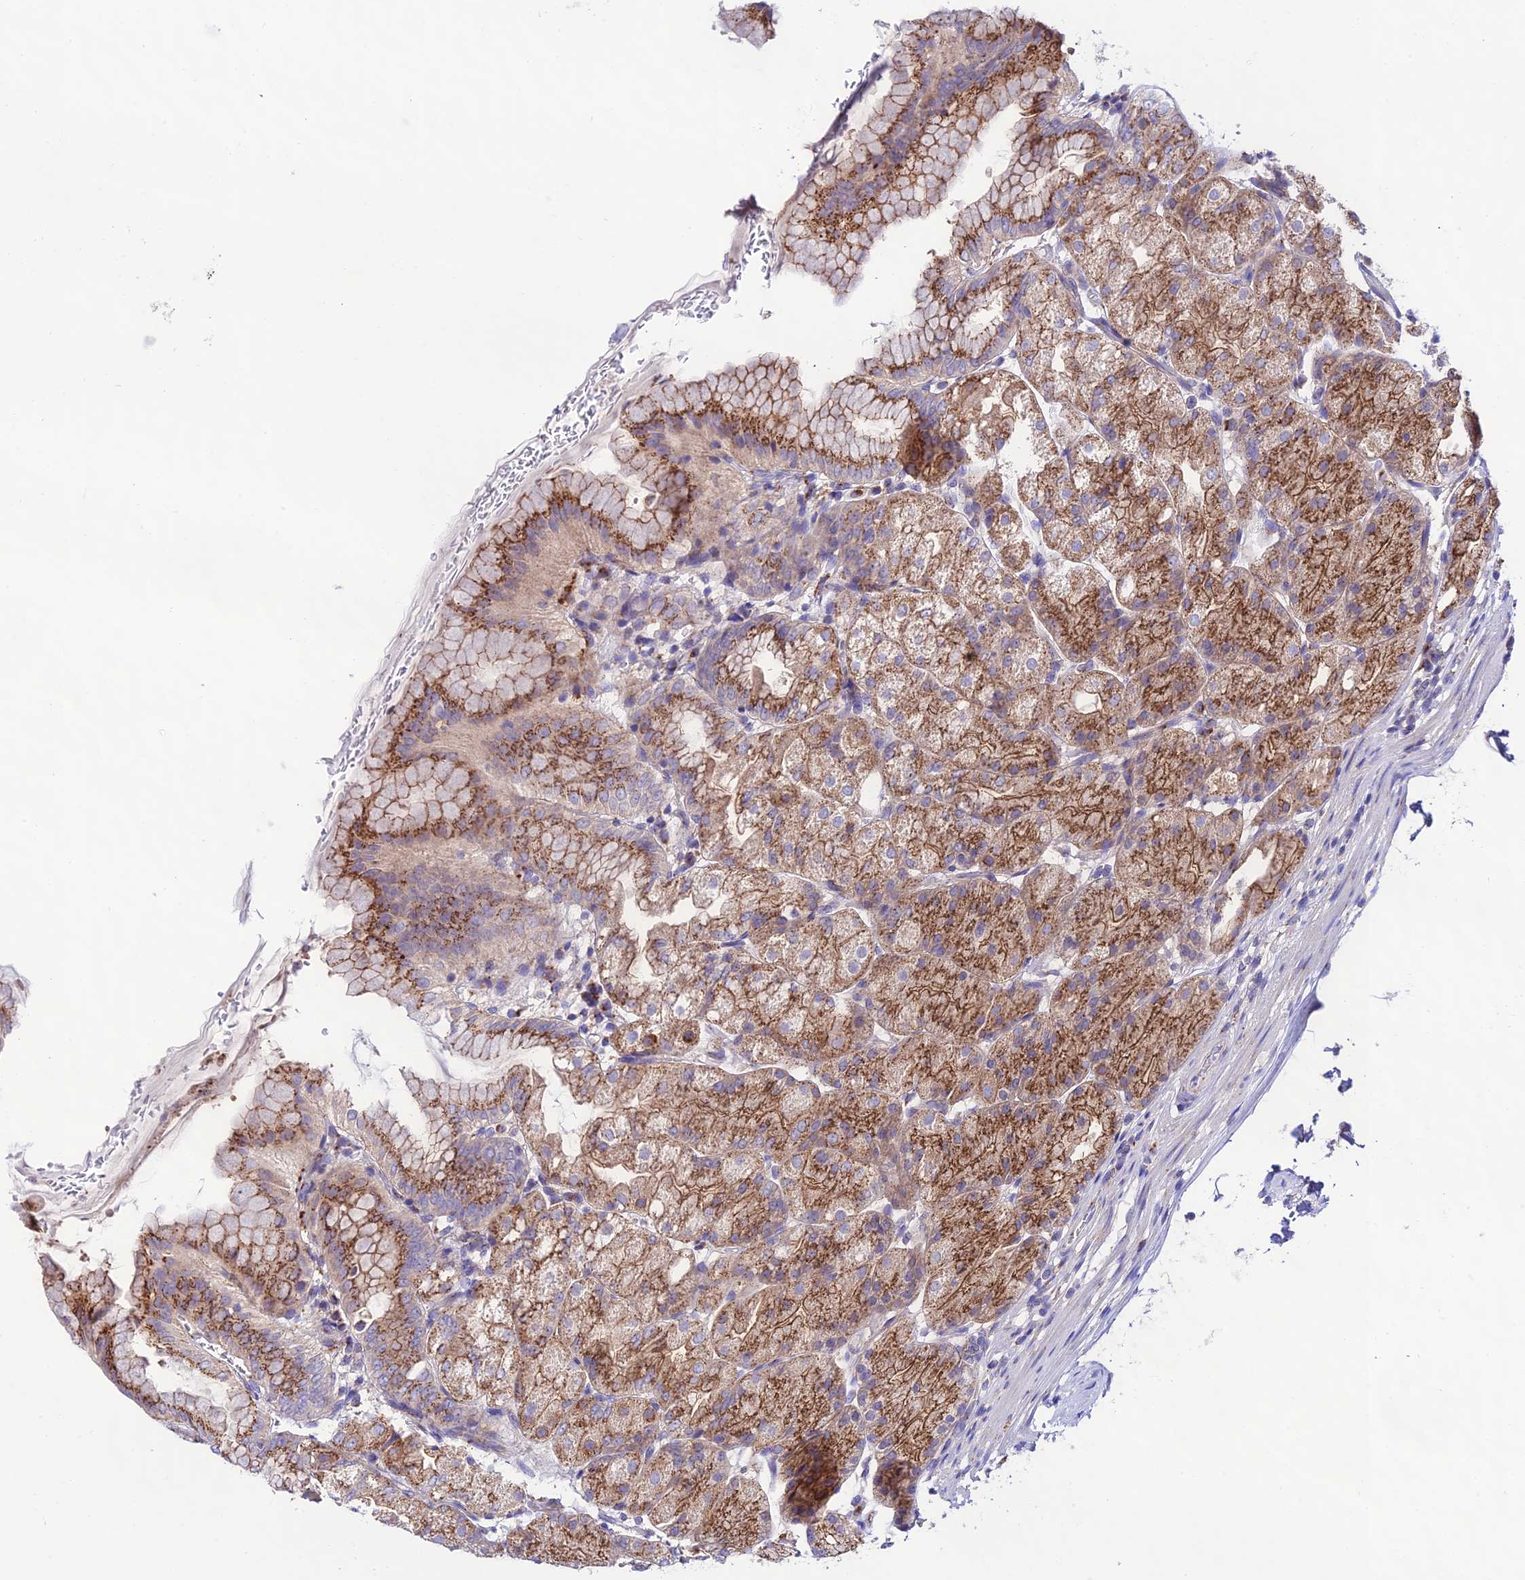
{"staining": {"intensity": "strong", "quantity": ">75%", "location": "cytoplasmic/membranous"}, "tissue": "stomach", "cell_type": "Glandular cells", "image_type": "normal", "snomed": [{"axis": "morphology", "description": "Normal tissue, NOS"}, {"axis": "topography", "description": "Stomach, upper"}, {"axis": "topography", "description": "Stomach, lower"}], "caption": "The histopathology image displays staining of benign stomach, revealing strong cytoplasmic/membranous protein positivity (brown color) within glandular cells. The protein of interest is shown in brown color, while the nuclei are stained blue.", "gene": "LACTB2", "patient": {"sex": "male", "age": 62}}